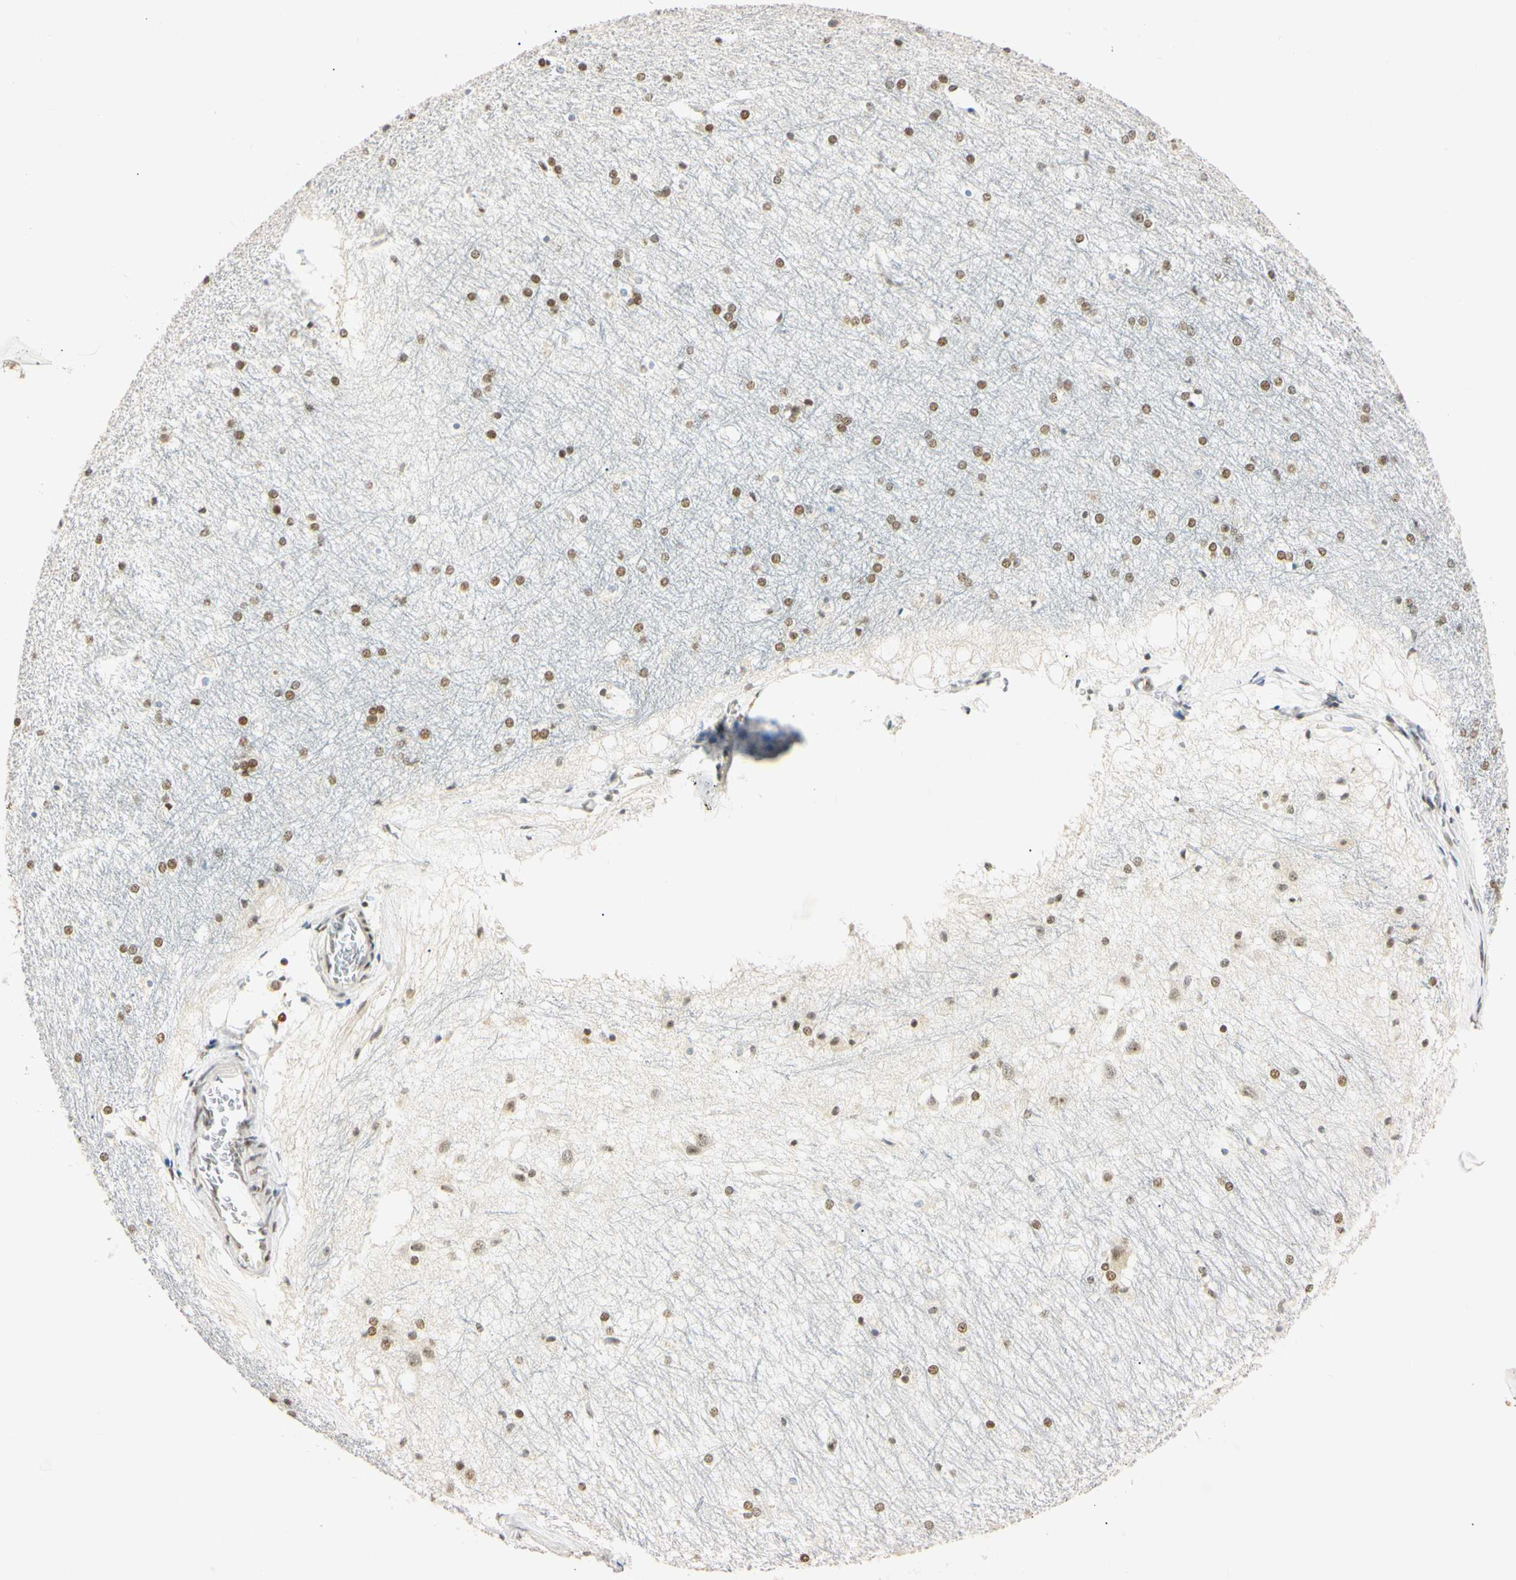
{"staining": {"intensity": "moderate", "quantity": ">75%", "location": "nuclear"}, "tissue": "hippocampus", "cell_type": "Glial cells", "image_type": "normal", "snomed": [{"axis": "morphology", "description": "Normal tissue, NOS"}, {"axis": "topography", "description": "Hippocampus"}], "caption": "Immunohistochemistry histopathology image of unremarkable human hippocampus stained for a protein (brown), which exhibits medium levels of moderate nuclear staining in about >75% of glial cells.", "gene": "SMARCA5", "patient": {"sex": "female", "age": 19}}